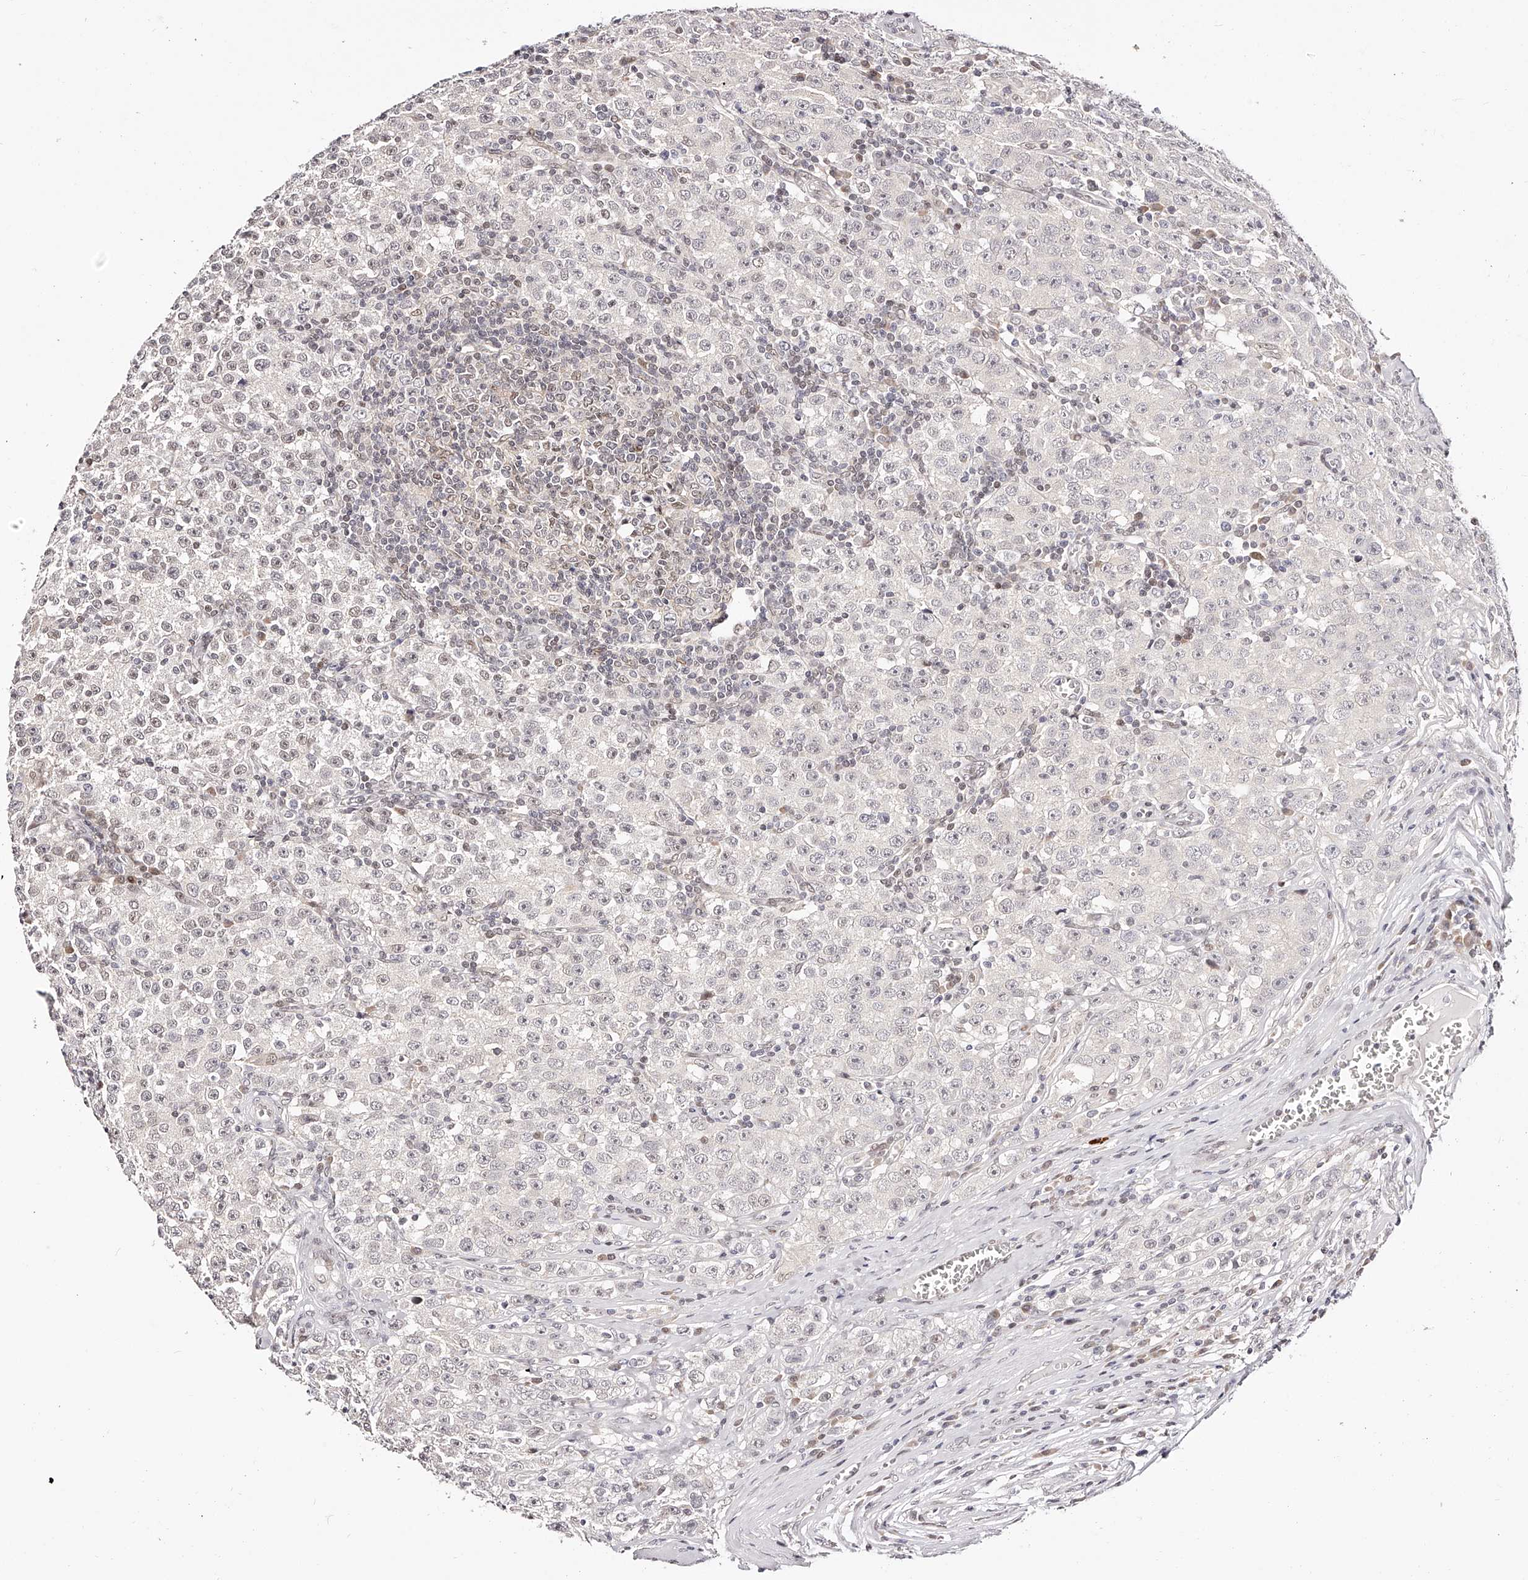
{"staining": {"intensity": "negative", "quantity": "none", "location": "none"}, "tissue": "testis cancer", "cell_type": "Tumor cells", "image_type": "cancer", "snomed": [{"axis": "morphology", "description": "Seminoma, NOS"}, {"axis": "morphology", "description": "Carcinoma, Embryonal, NOS"}, {"axis": "topography", "description": "Testis"}], "caption": "The IHC micrograph has no significant staining in tumor cells of testis seminoma tissue.", "gene": "USF3", "patient": {"sex": "male", "age": 43}}